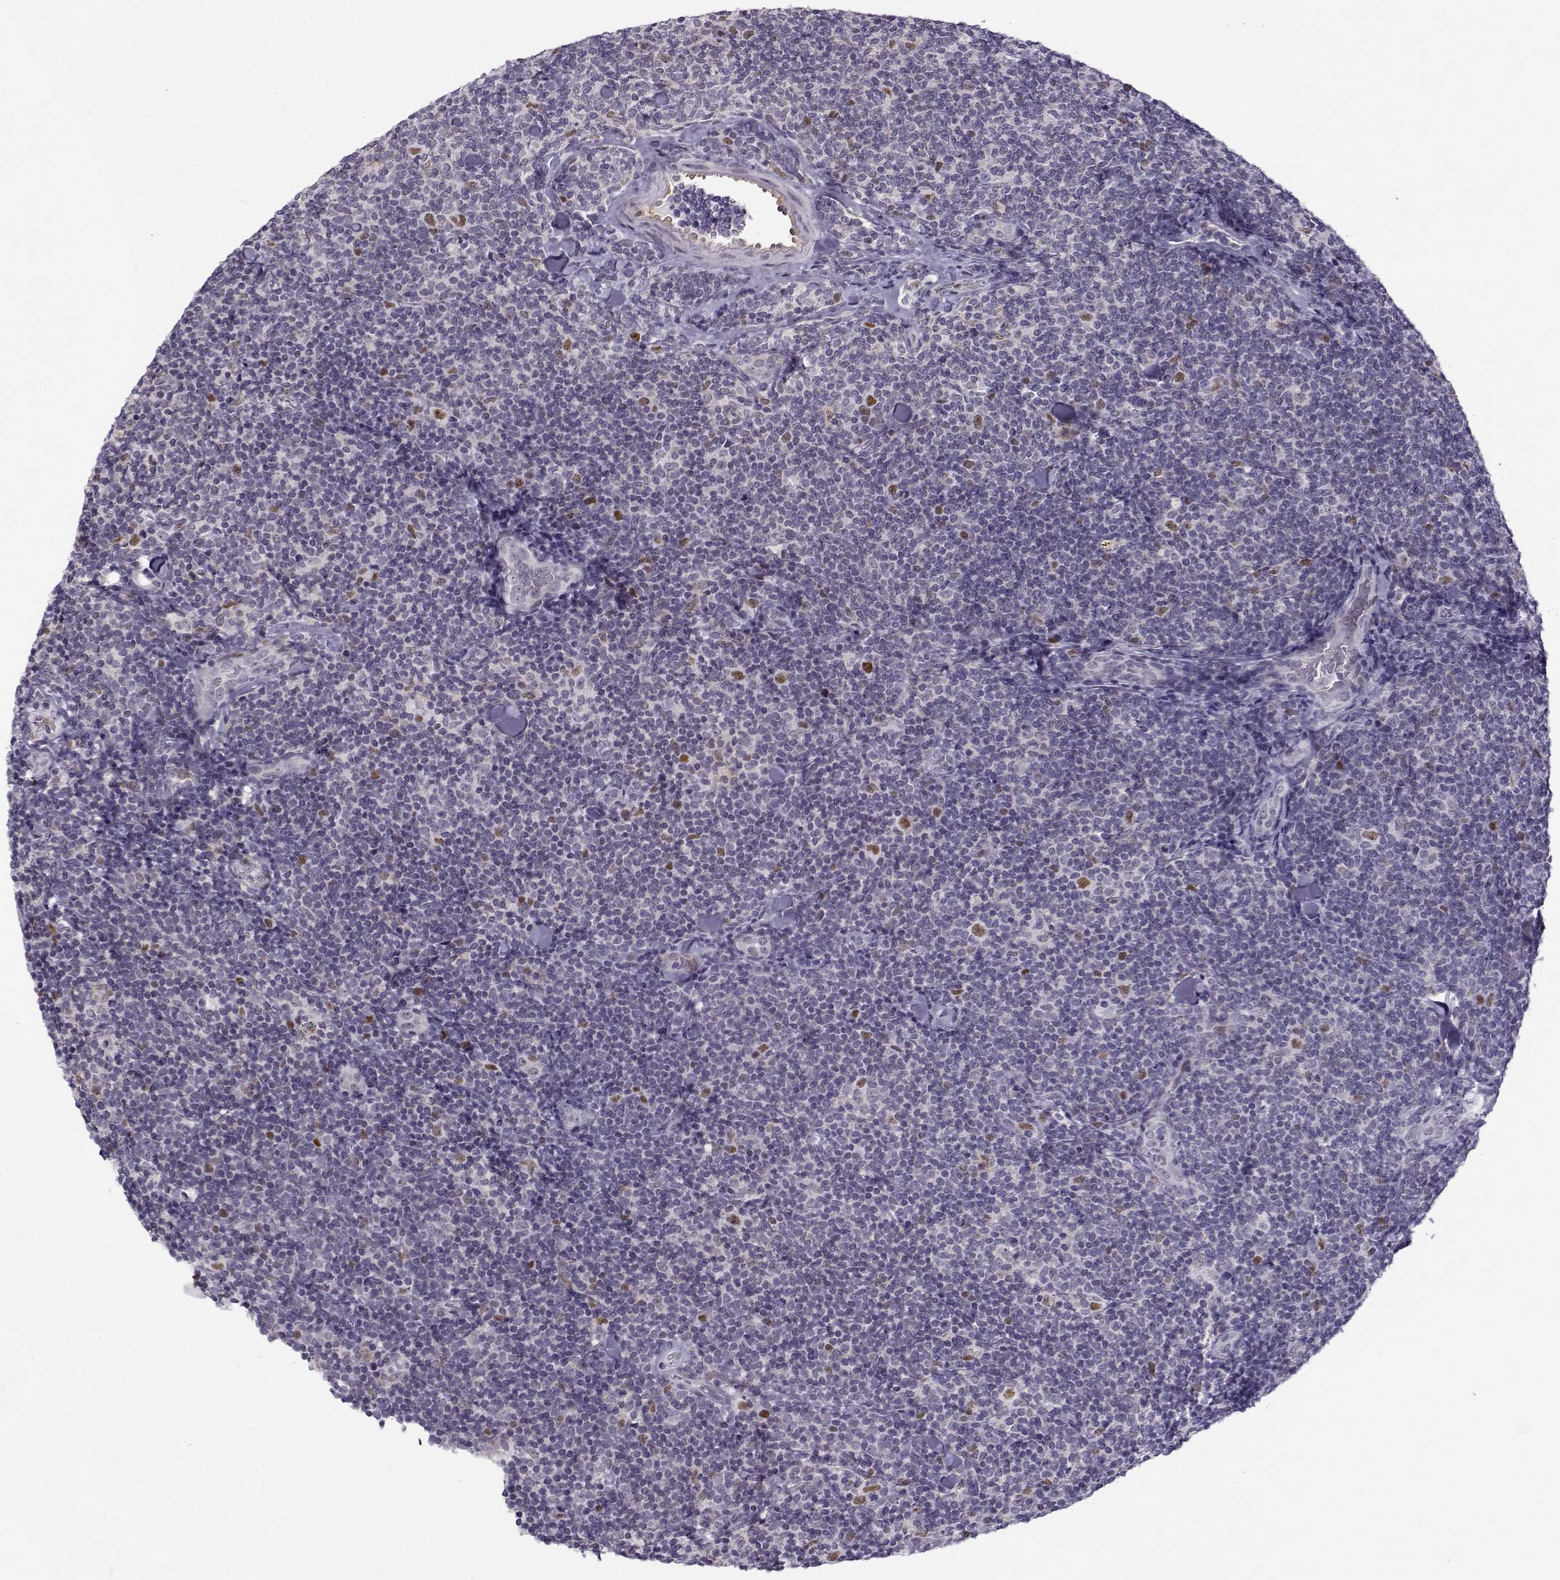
{"staining": {"intensity": "negative", "quantity": "none", "location": "none"}, "tissue": "lymphoma", "cell_type": "Tumor cells", "image_type": "cancer", "snomed": [{"axis": "morphology", "description": "Malignant lymphoma, non-Hodgkin's type, Low grade"}, {"axis": "topography", "description": "Lymph node"}], "caption": "An IHC histopathology image of malignant lymphoma, non-Hodgkin's type (low-grade) is shown. There is no staining in tumor cells of malignant lymphoma, non-Hodgkin's type (low-grade).", "gene": "BACH1", "patient": {"sex": "female", "age": 56}}